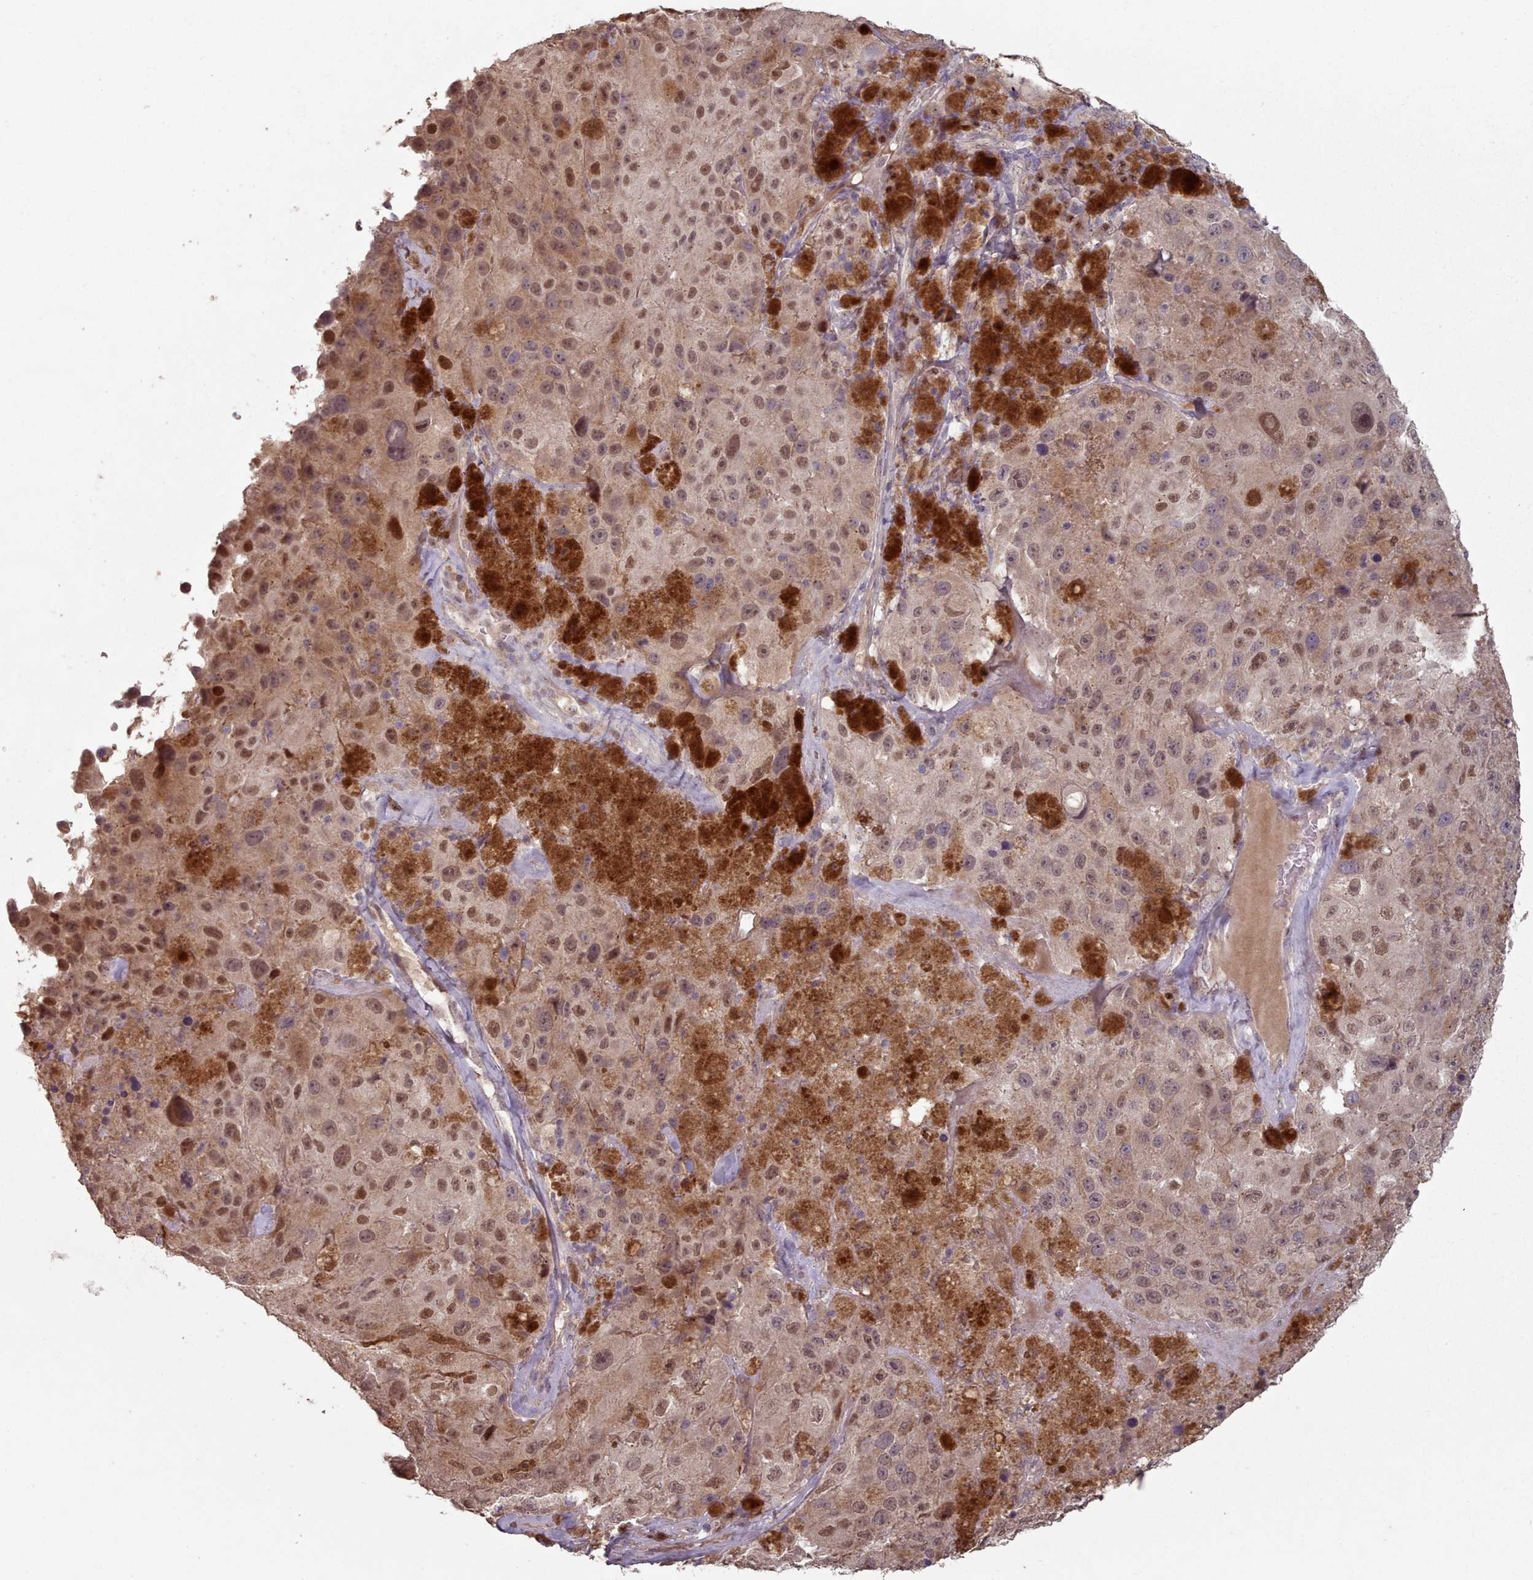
{"staining": {"intensity": "moderate", "quantity": ">75%", "location": "cytoplasmic/membranous,nuclear"}, "tissue": "melanoma", "cell_type": "Tumor cells", "image_type": "cancer", "snomed": [{"axis": "morphology", "description": "Malignant melanoma, Metastatic site"}, {"axis": "topography", "description": "Lymph node"}], "caption": "This image demonstrates melanoma stained with immunohistochemistry (IHC) to label a protein in brown. The cytoplasmic/membranous and nuclear of tumor cells show moderate positivity for the protein. Nuclei are counter-stained blue.", "gene": "ERCC6L", "patient": {"sex": "male", "age": 62}}